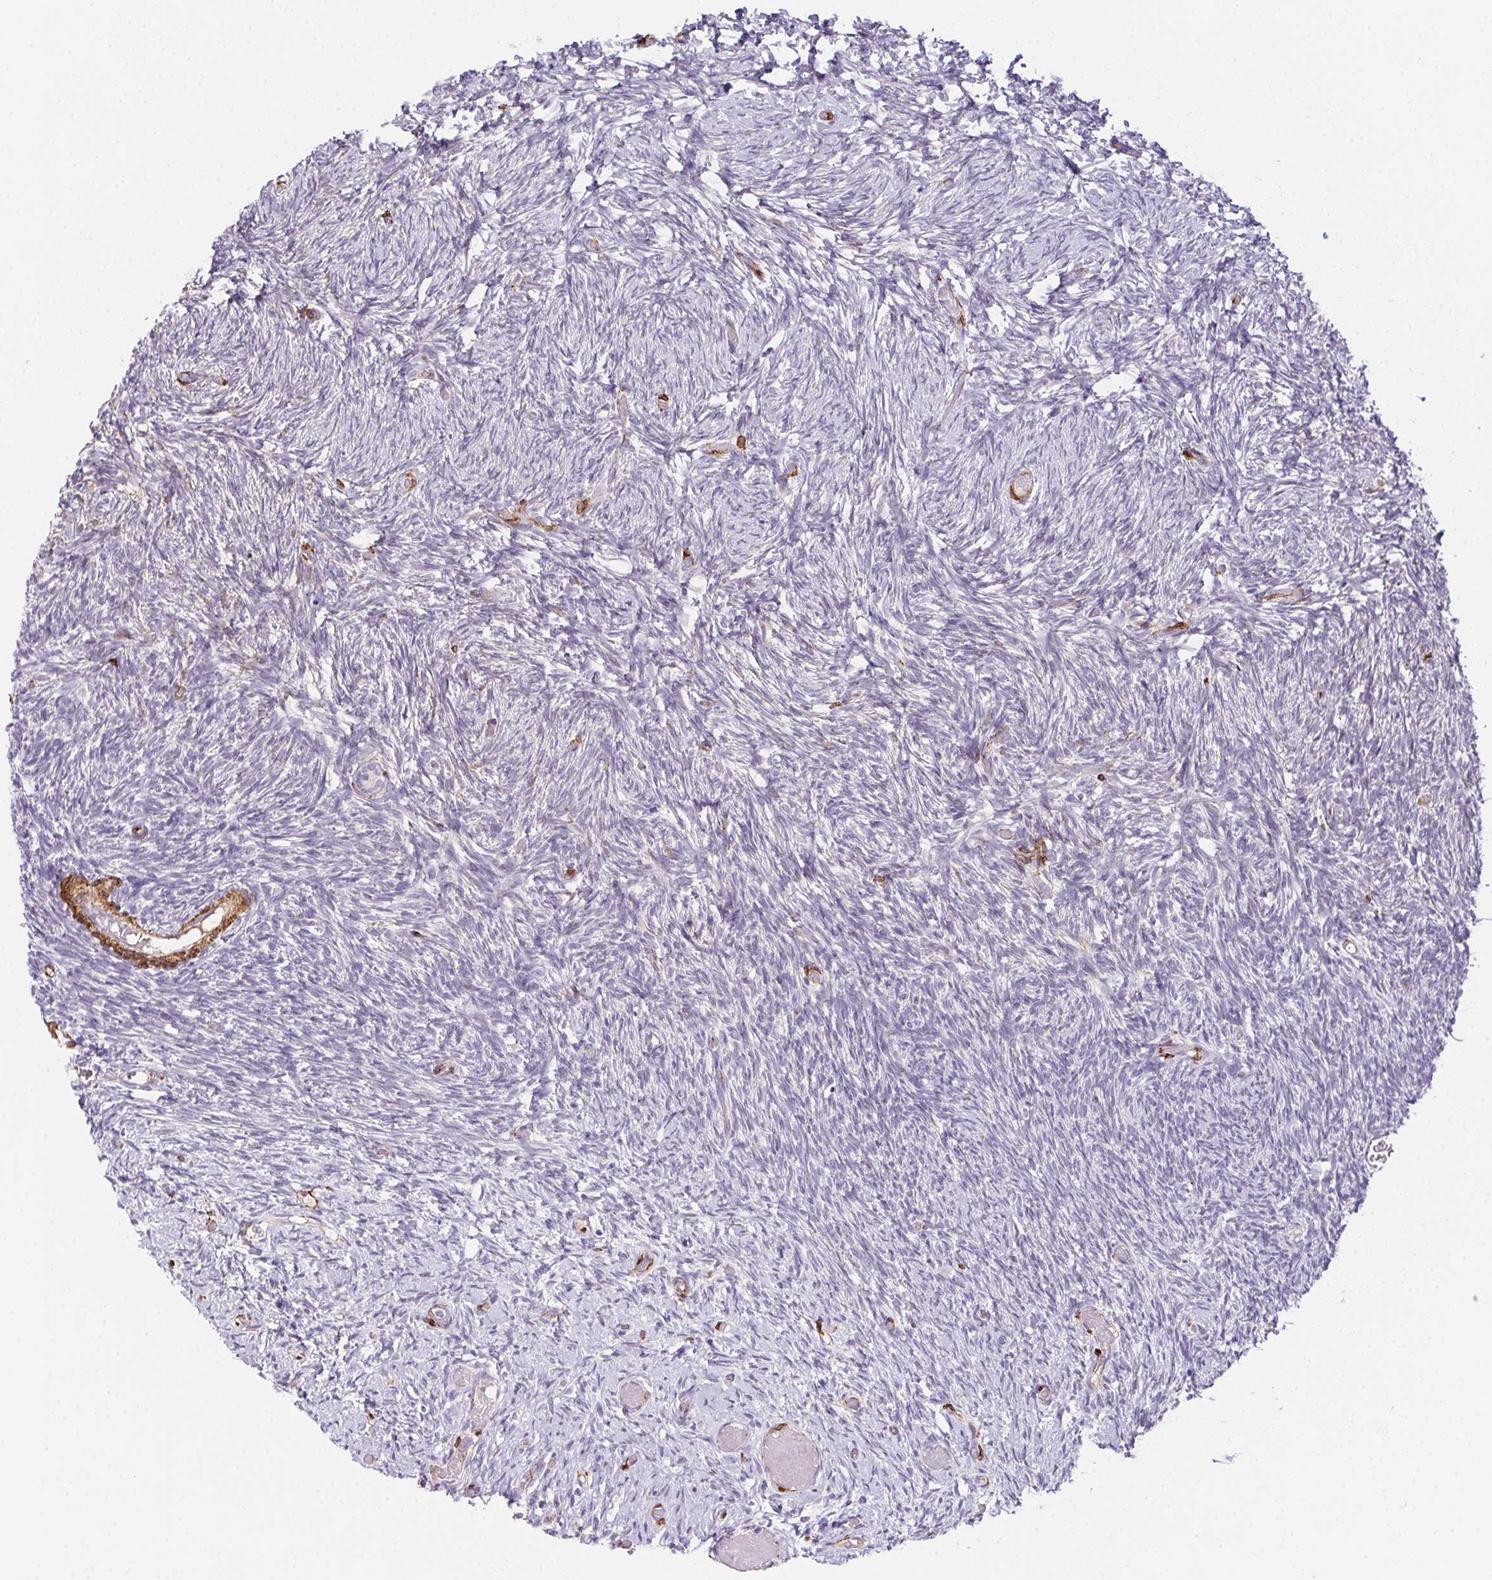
{"staining": {"intensity": "negative", "quantity": "none", "location": "none"}, "tissue": "ovary", "cell_type": "Follicle cells", "image_type": "normal", "snomed": [{"axis": "morphology", "description": "Normal tissue, NOS"}, {"axis": "topography", "description": "Ovary"}], "caption": "IHC image of unremarkable human ovary stained for a protein (brown), which demonstrates no positivity in follicle cells.", "gene": "HRC", "patient": {"sex": "female", "age": 39}}